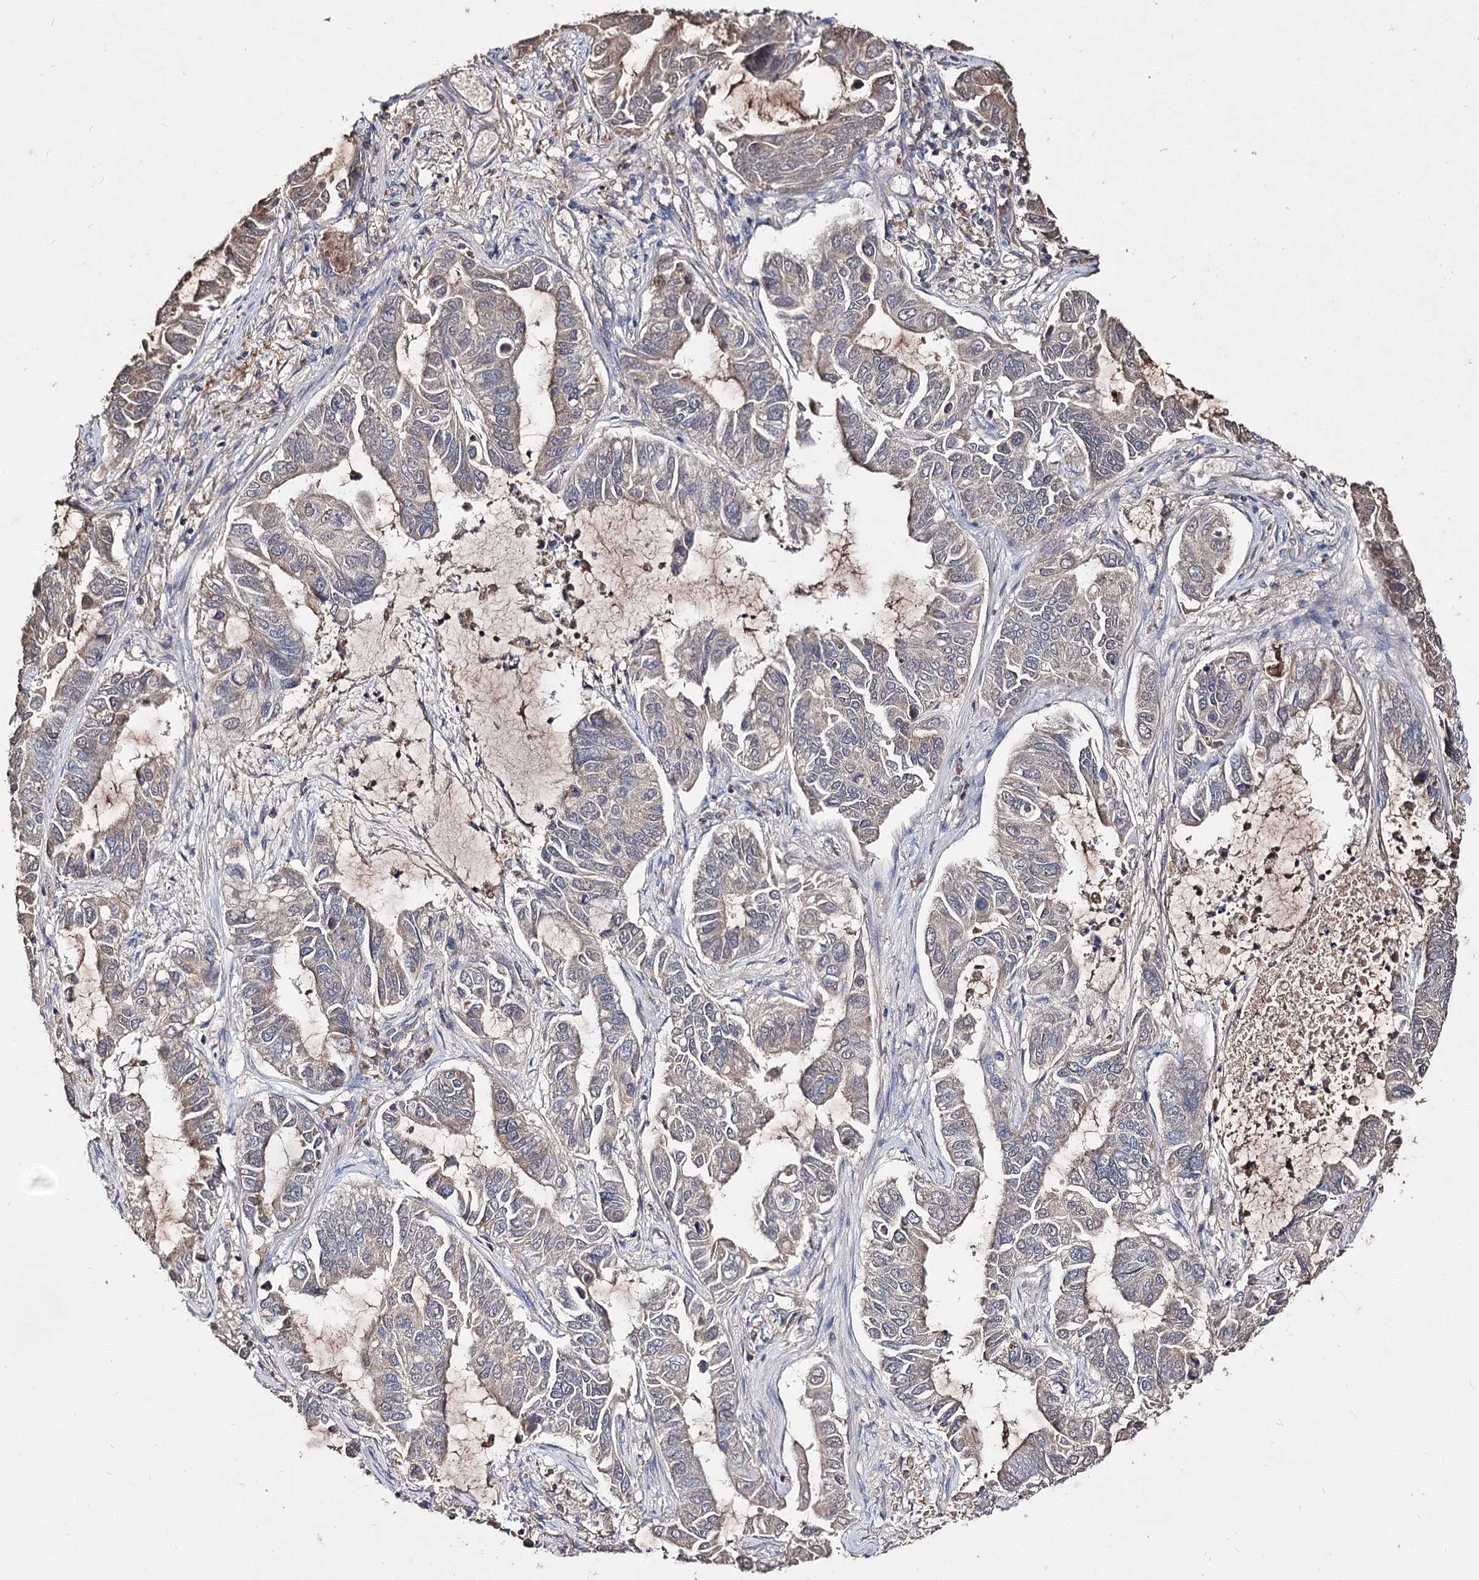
{"staining": {"intensity": "weak", "quantity": "<25%", "location": "cytoplasmic/membranous"}, "tissue": "lung cancer", "cell_type": "Tumor cells", "image_type": "cancer", "snomed": [{"axis": "morphology", "description": "Adenocarcinoma, NOS"}, {"axis": "topography", "description": "Lung"}], "caption": "High power microscopy photomicrograph of an IHC histopathology image of lung cancer (adenocarcinoma), revealing no significant staining in tumor cells.", "gene": "ARFIP2", "patient": {"sex": "male", "age": 64}}